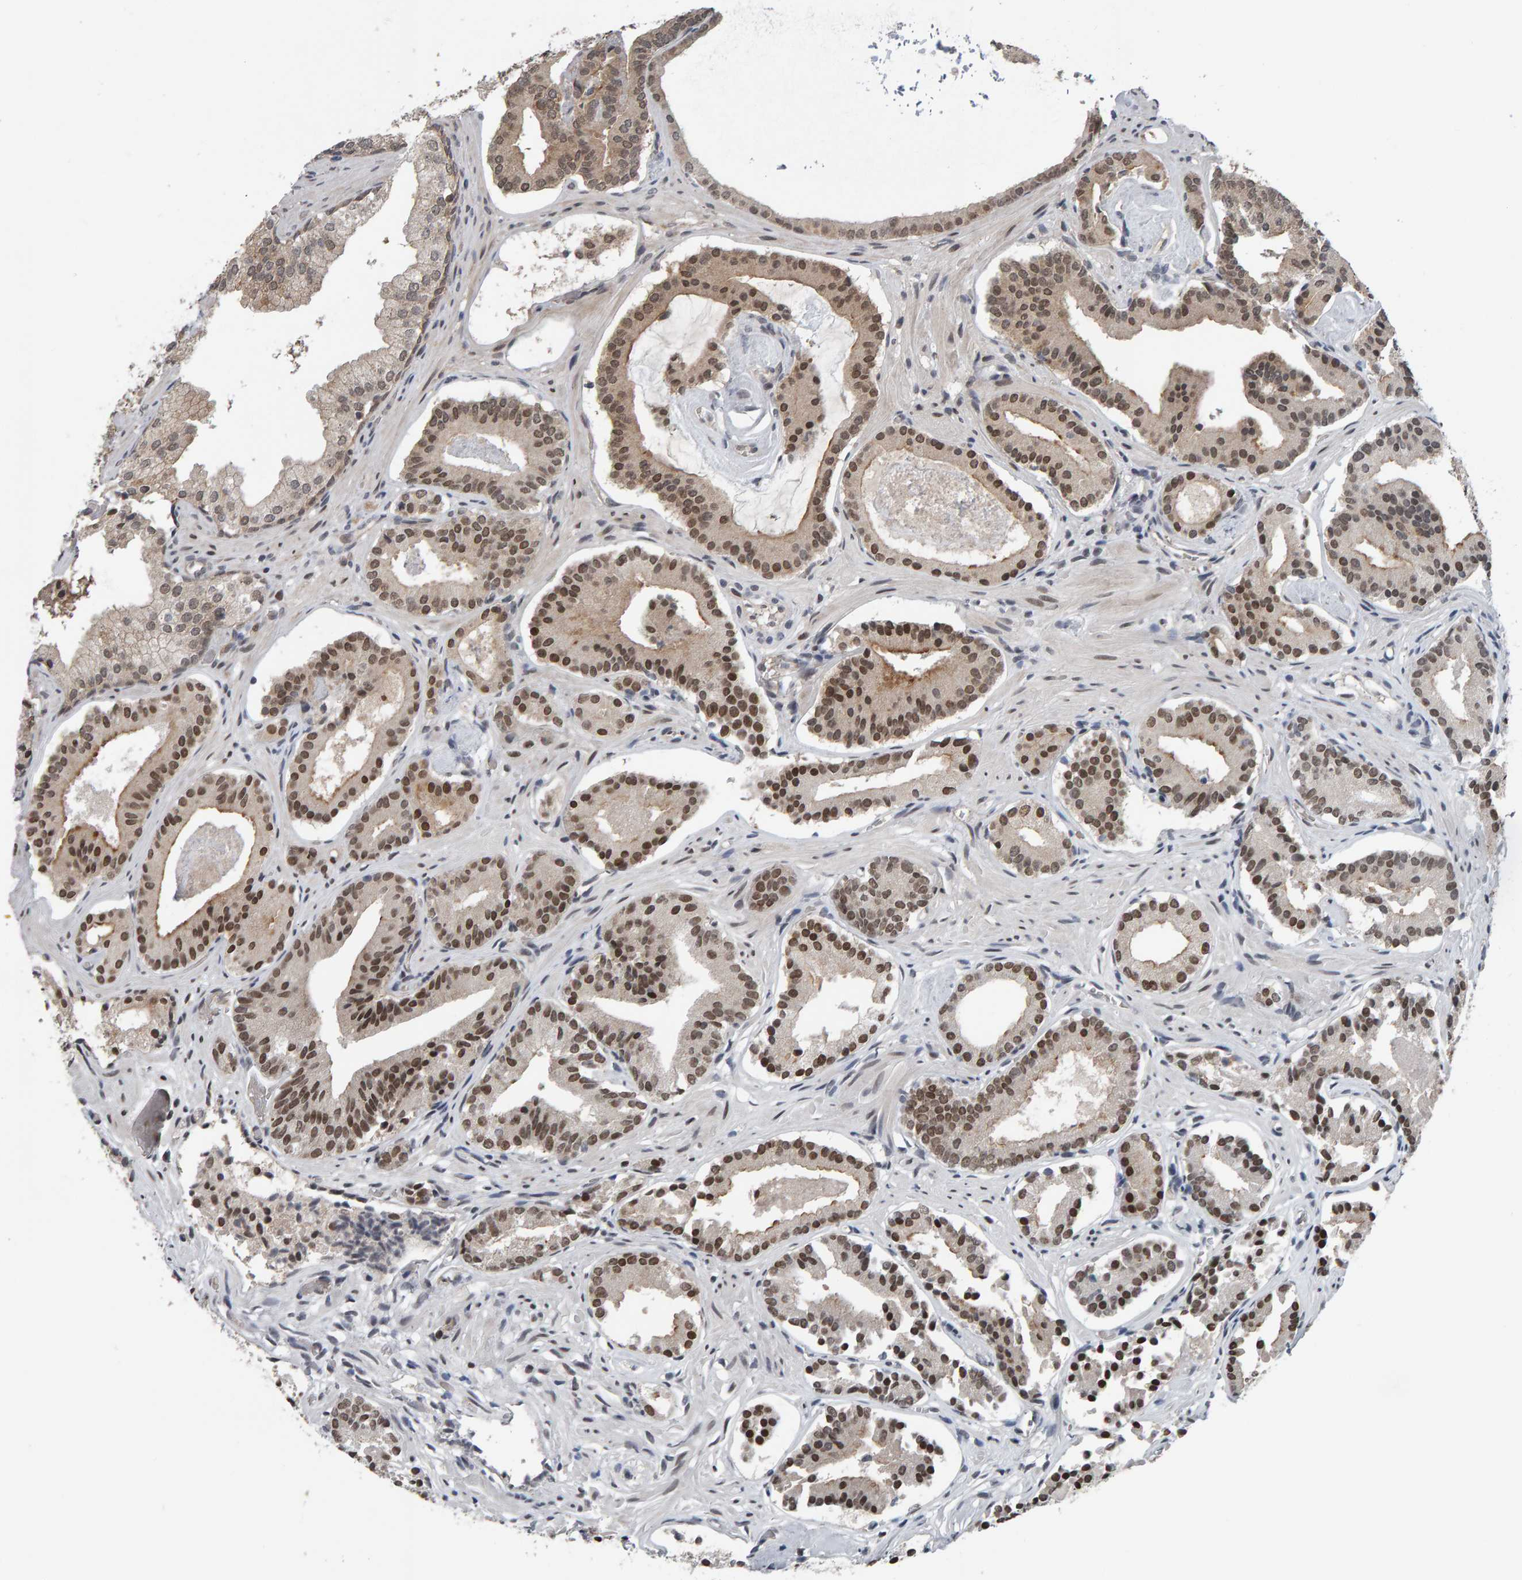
{"staining": {"intensity": "moderate", "quantity": "25%-75%", "location": "nuclear"}, "tissue": "prostate cancer", "cell_type": "Tumor cells", "image_type": "cancer", "snomed": [{"axis": "morphology", "description": "Adenocarcinoma, Low grade"}, {"axis": "topography", "description": "Prostate"}], "caption": "Brown immunohistochemical staining in human prostate cancer shows moderate nuclear staining in approximately 25%-75% of tumor cells.", "gene": "COASY", "patient": {"sex": "male", "age": 51}}